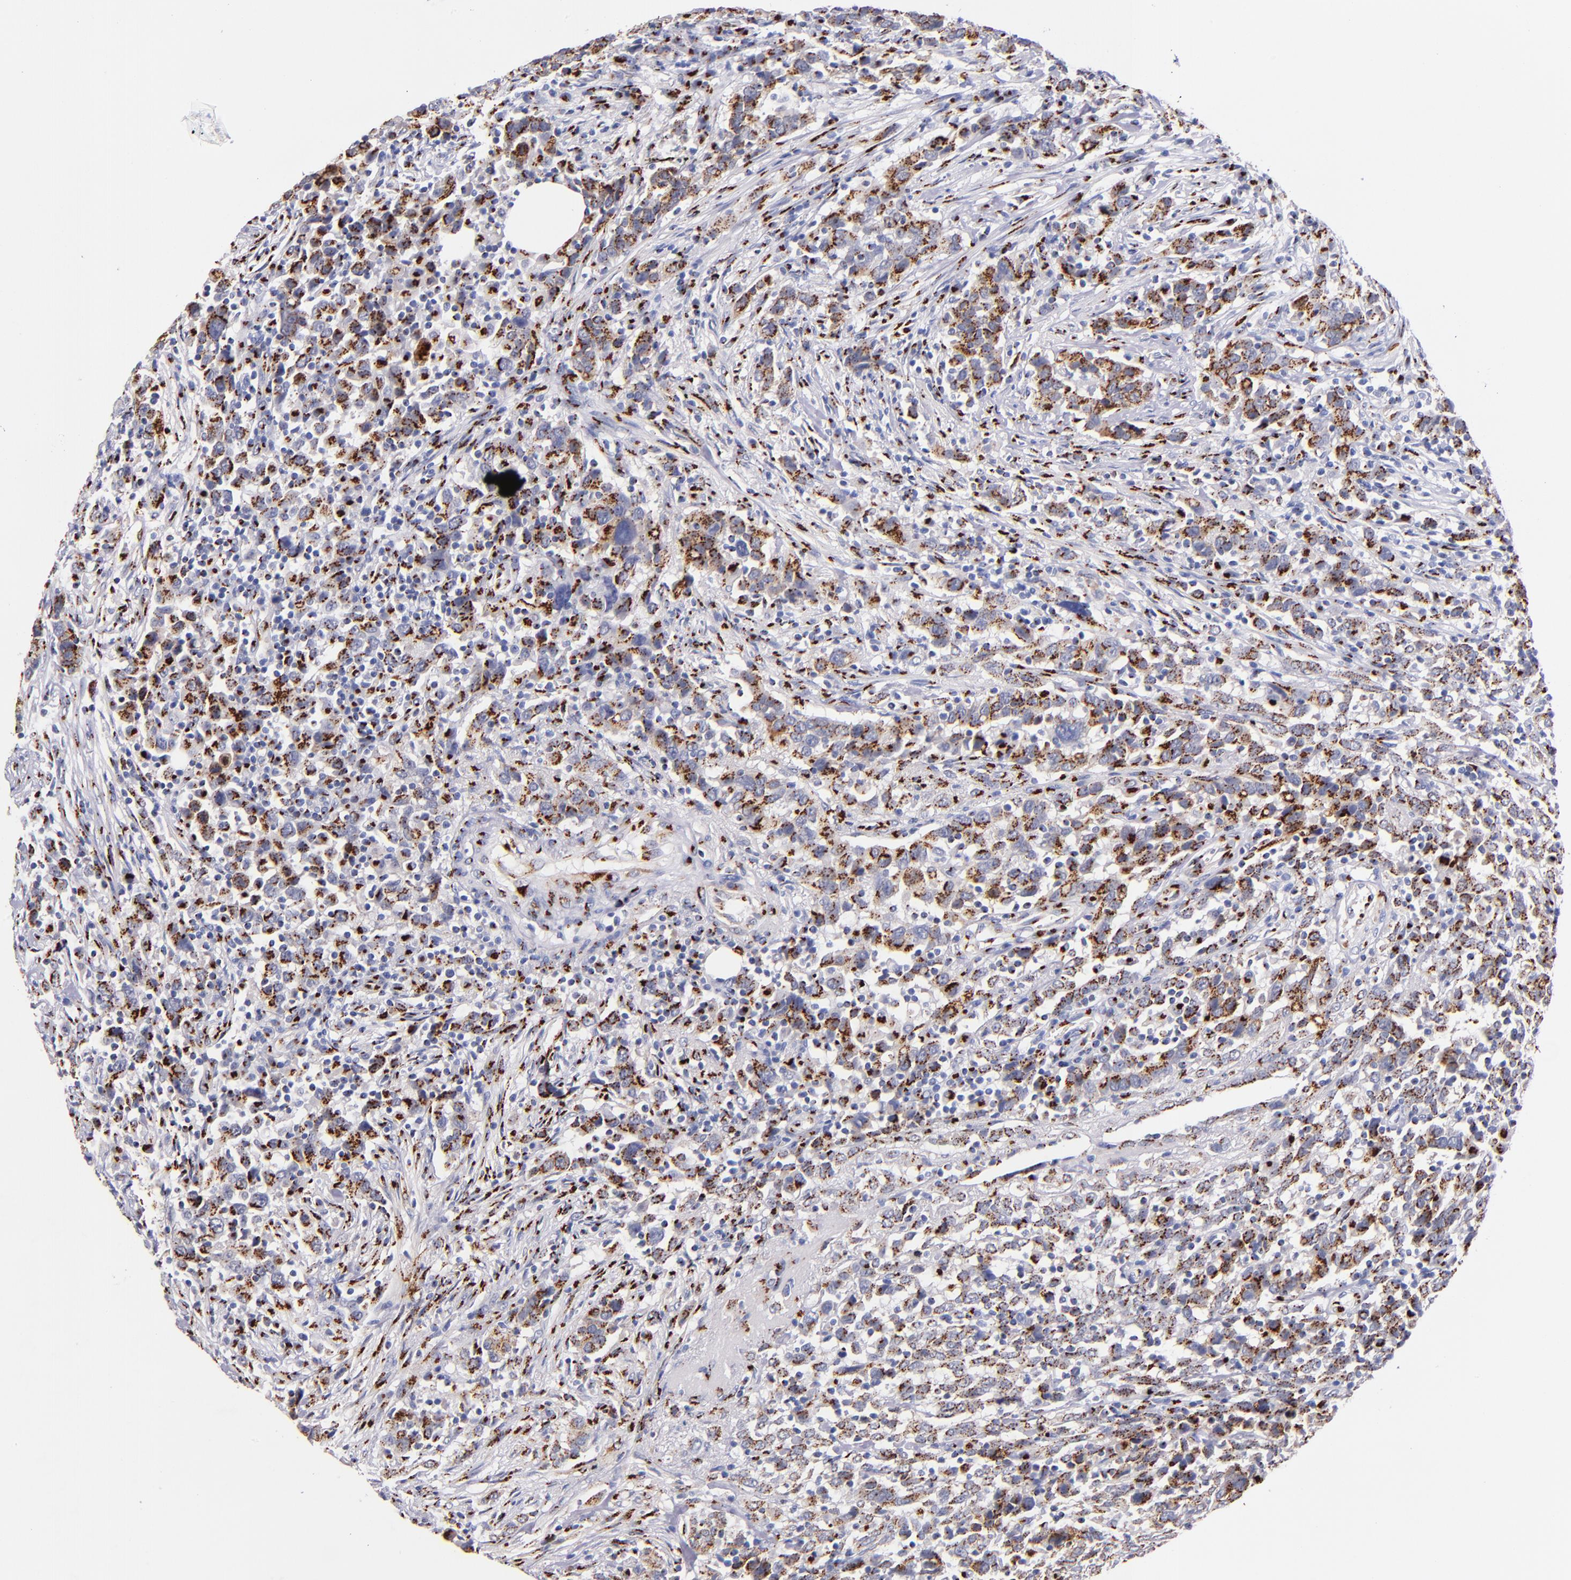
{"staining": {"intensity": "moderate", "quantity": "25%-75%", "location": "cytoplasmic/membranous"}, "tissue": "urothelial cancer", "cell_type": "Tumor cells", "image_type": "cancer", "snomed": [{"axis": "morphology", "description": "Urothelial carcinoma, High grade"}, {"axis": "topography", "description": "Urinary bladder"}], "caption": "A medium amount of moderate cytoplasmic/membranous expression is identified in approximately 25%-75% of tumor cells in urothelial carcinoma (high-grade) tissue. (Stains: DAB (3,3'-diaminobenzidine) in brown, nuclei in blue, Microscopy: brightfield microscopy at high magnification).", "gene": "GOLIM4", "patient": {"sex": "male", "age": 61}}